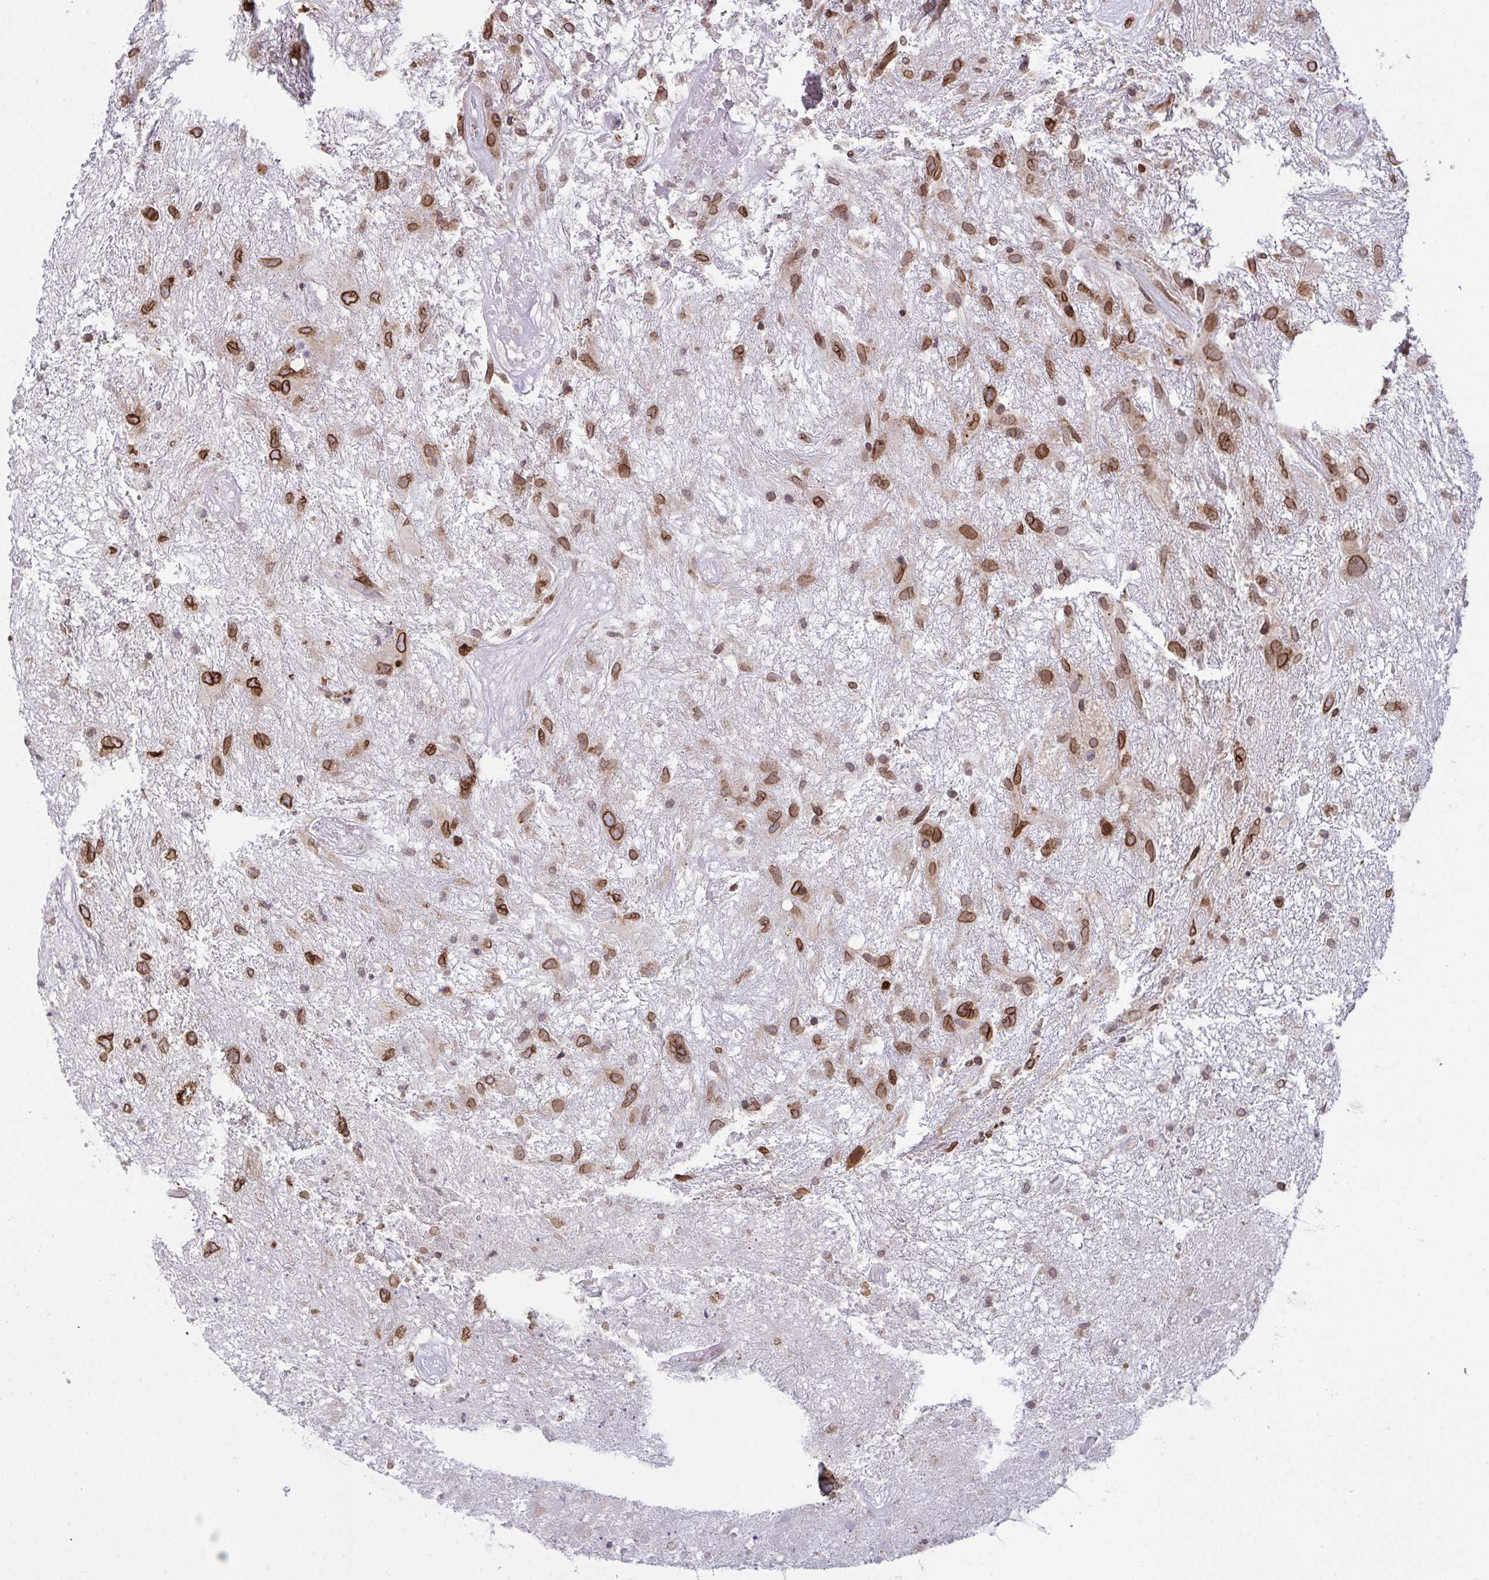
{"staining": {"intensity": "moderate", "quantity": ">75%", "location": "cytoplasmic/membranous,nuclear"}, "tissue": "glioma", "cell_type": "Tumor cells", "image_type": "cancer", "snomed": [{"axis": "morphology", "description": "Glioma, malignant, High grade"}, {"axis": "topography", "description": "Brain"}], "caption": "The image displays a brown stain indicating the presence of a protein in the cytoplasmic/membranous and nuclear of tumor cells in malignant glioma (high-grade).", "gene": "RANBP2", "patient": {"sex": "male", "age": 46}}